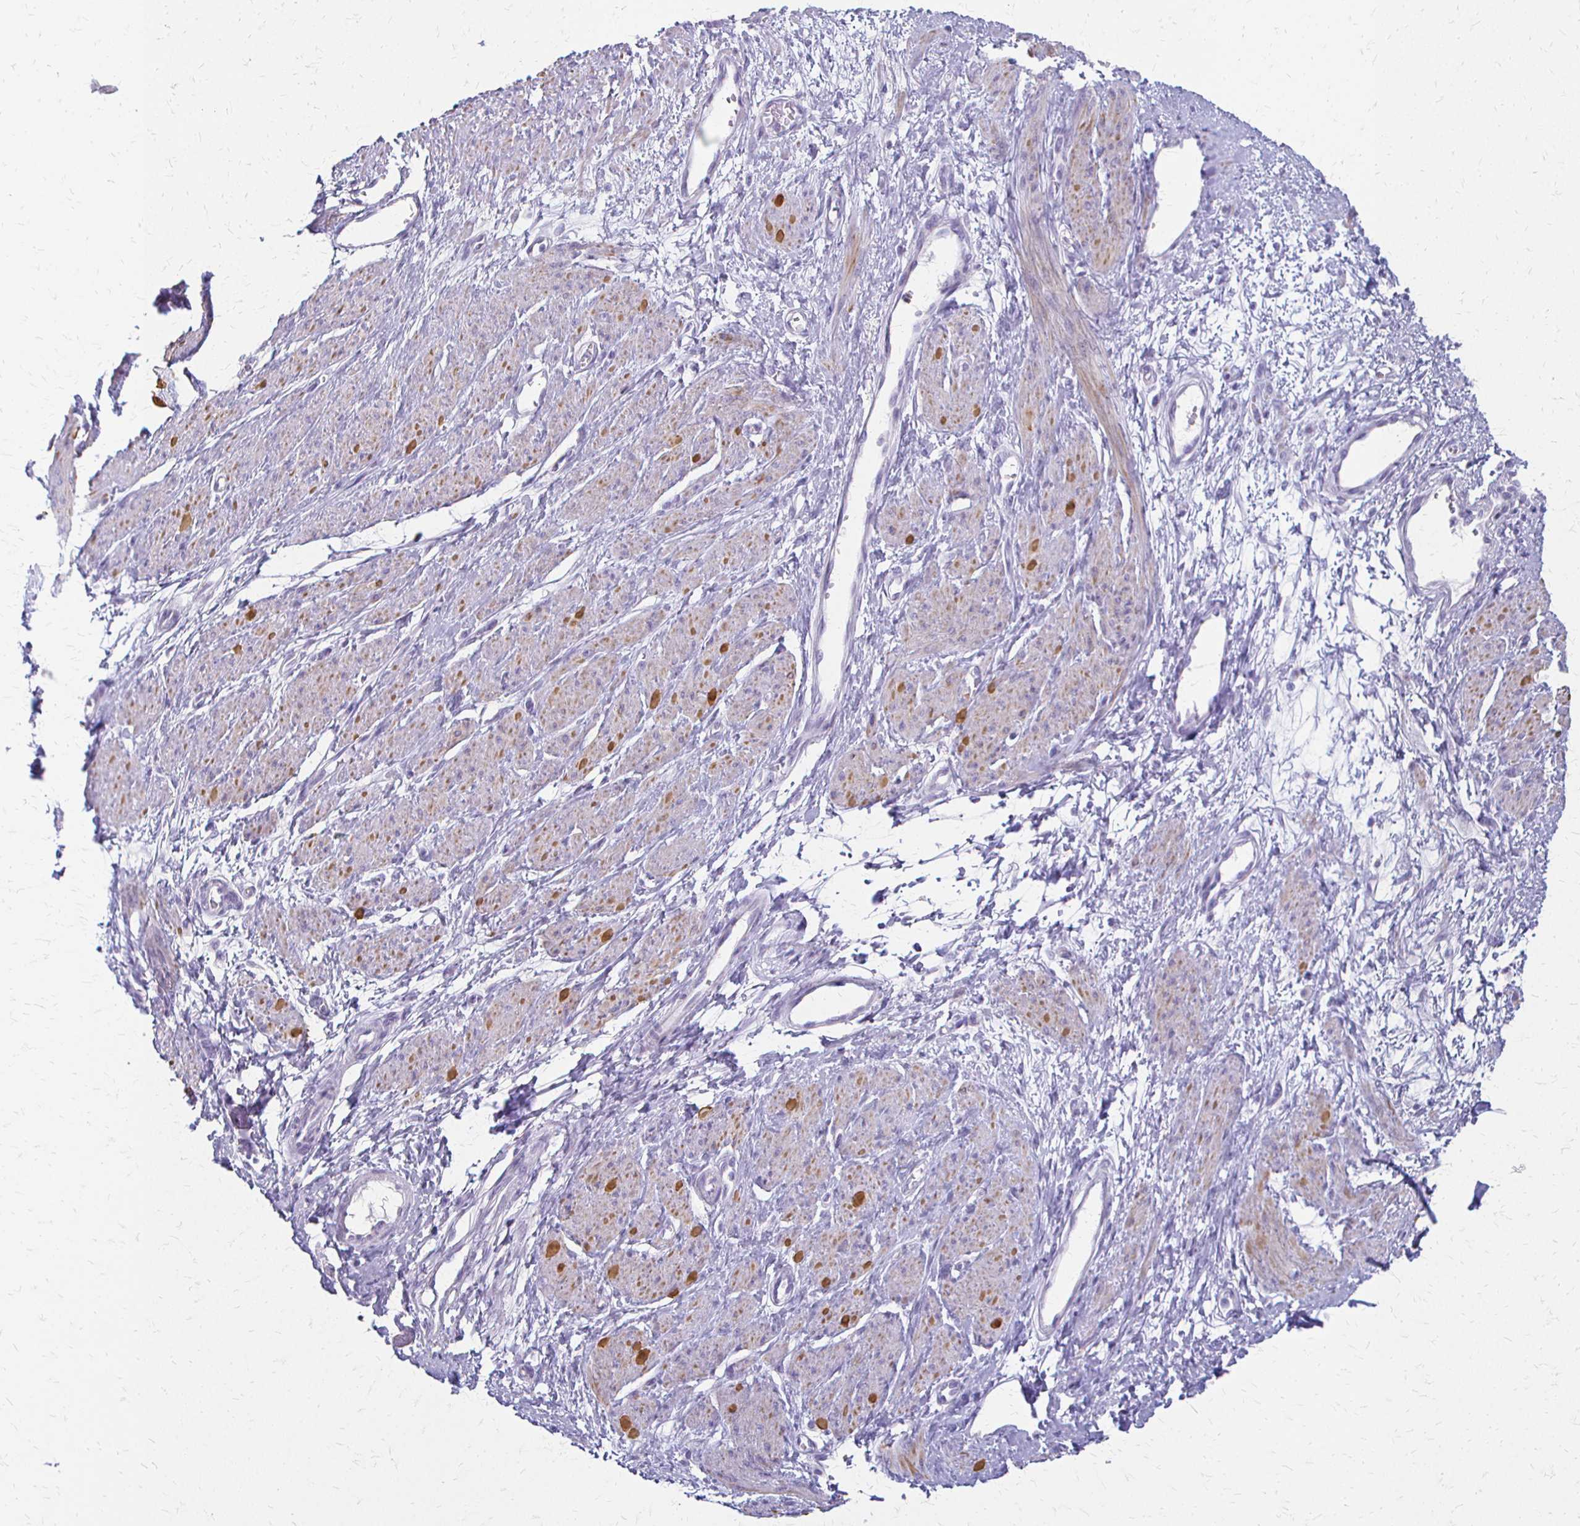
{"staining": {"intensity": "moderate", "quantity": "<25%", "location": "cytoplasmic/membranous"}, "tissue": "smooth muscle", "cell_type": "Smooth muscle cells", "image_type": "normal", "snomed": [{"axis": "morphology", "description": "Normal tissue, NOS"}, {"axis": "topography", "description": "Smooth muscle"}, {"axis": "topography", "description": "Uterus"}], "caption": "Protein expression analysis of benign human smooth muscle reveals moderate cytoplasmic/membranous staining in approximately <25% of smooth muscle cells. Nuclei are stained in blue.", "gene": "ACP5", "patient": {"sex": "female", "age": 39}}